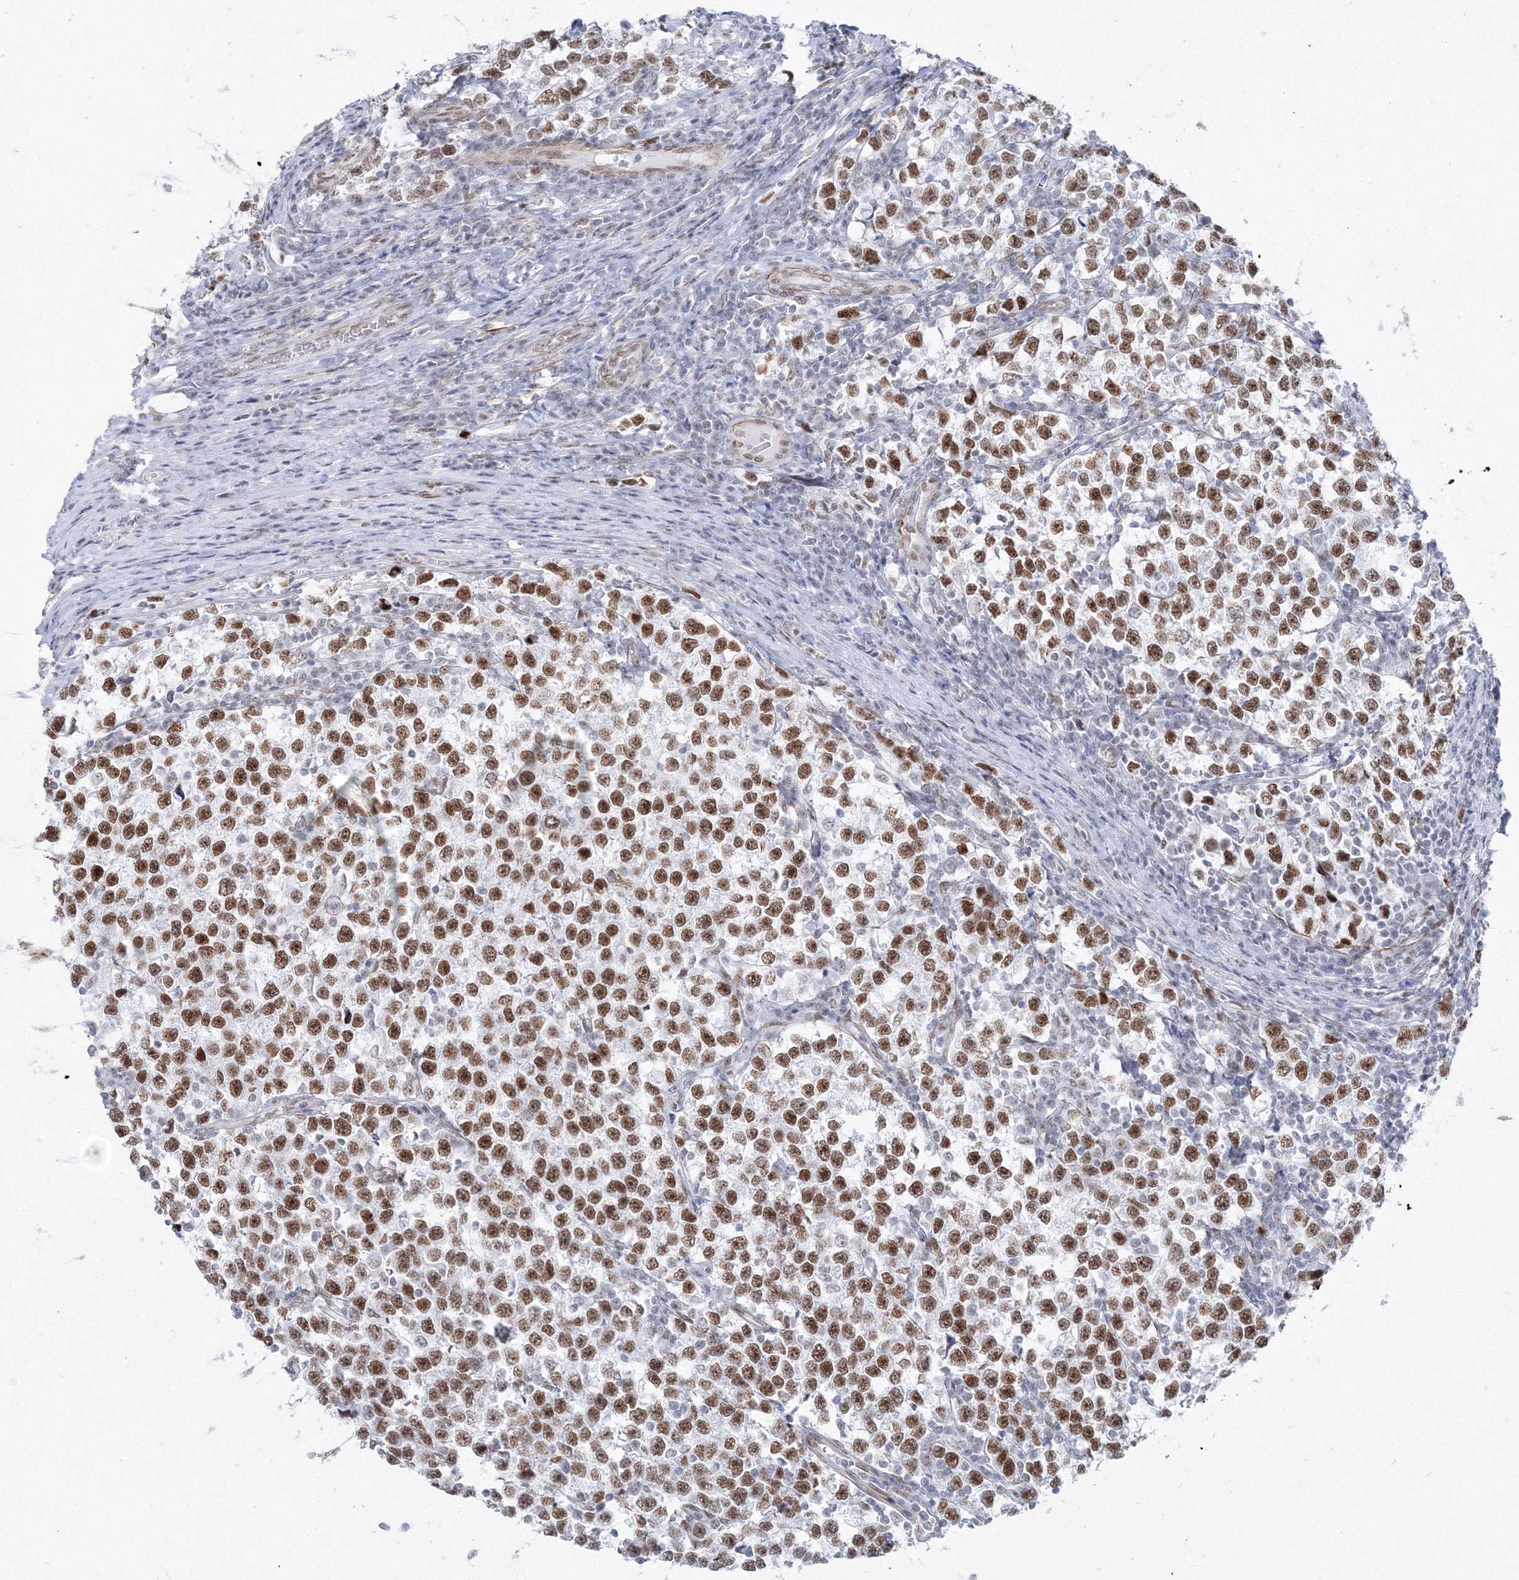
{"staining": {"intensity": "moderate", "quantity": ">75%", "location": "nuclear"}, "tissue": "testis cancer", "cell_type": "Tumor cells", "image_type": "cancer", "snomed": [{"axis": "morphology", "description": "Normal tissue, NOS"}, {"axis": "morphology", "description": "Seminoma, NOS"}, {"axis": "topography", "description": "Testis"}], "caption": "A brown stain highlights moderate nuclear staining of a protein in human testis cancer tumor cells.", "gene": "ZNF638", "patient": {"sex": "male", "age": 43}}